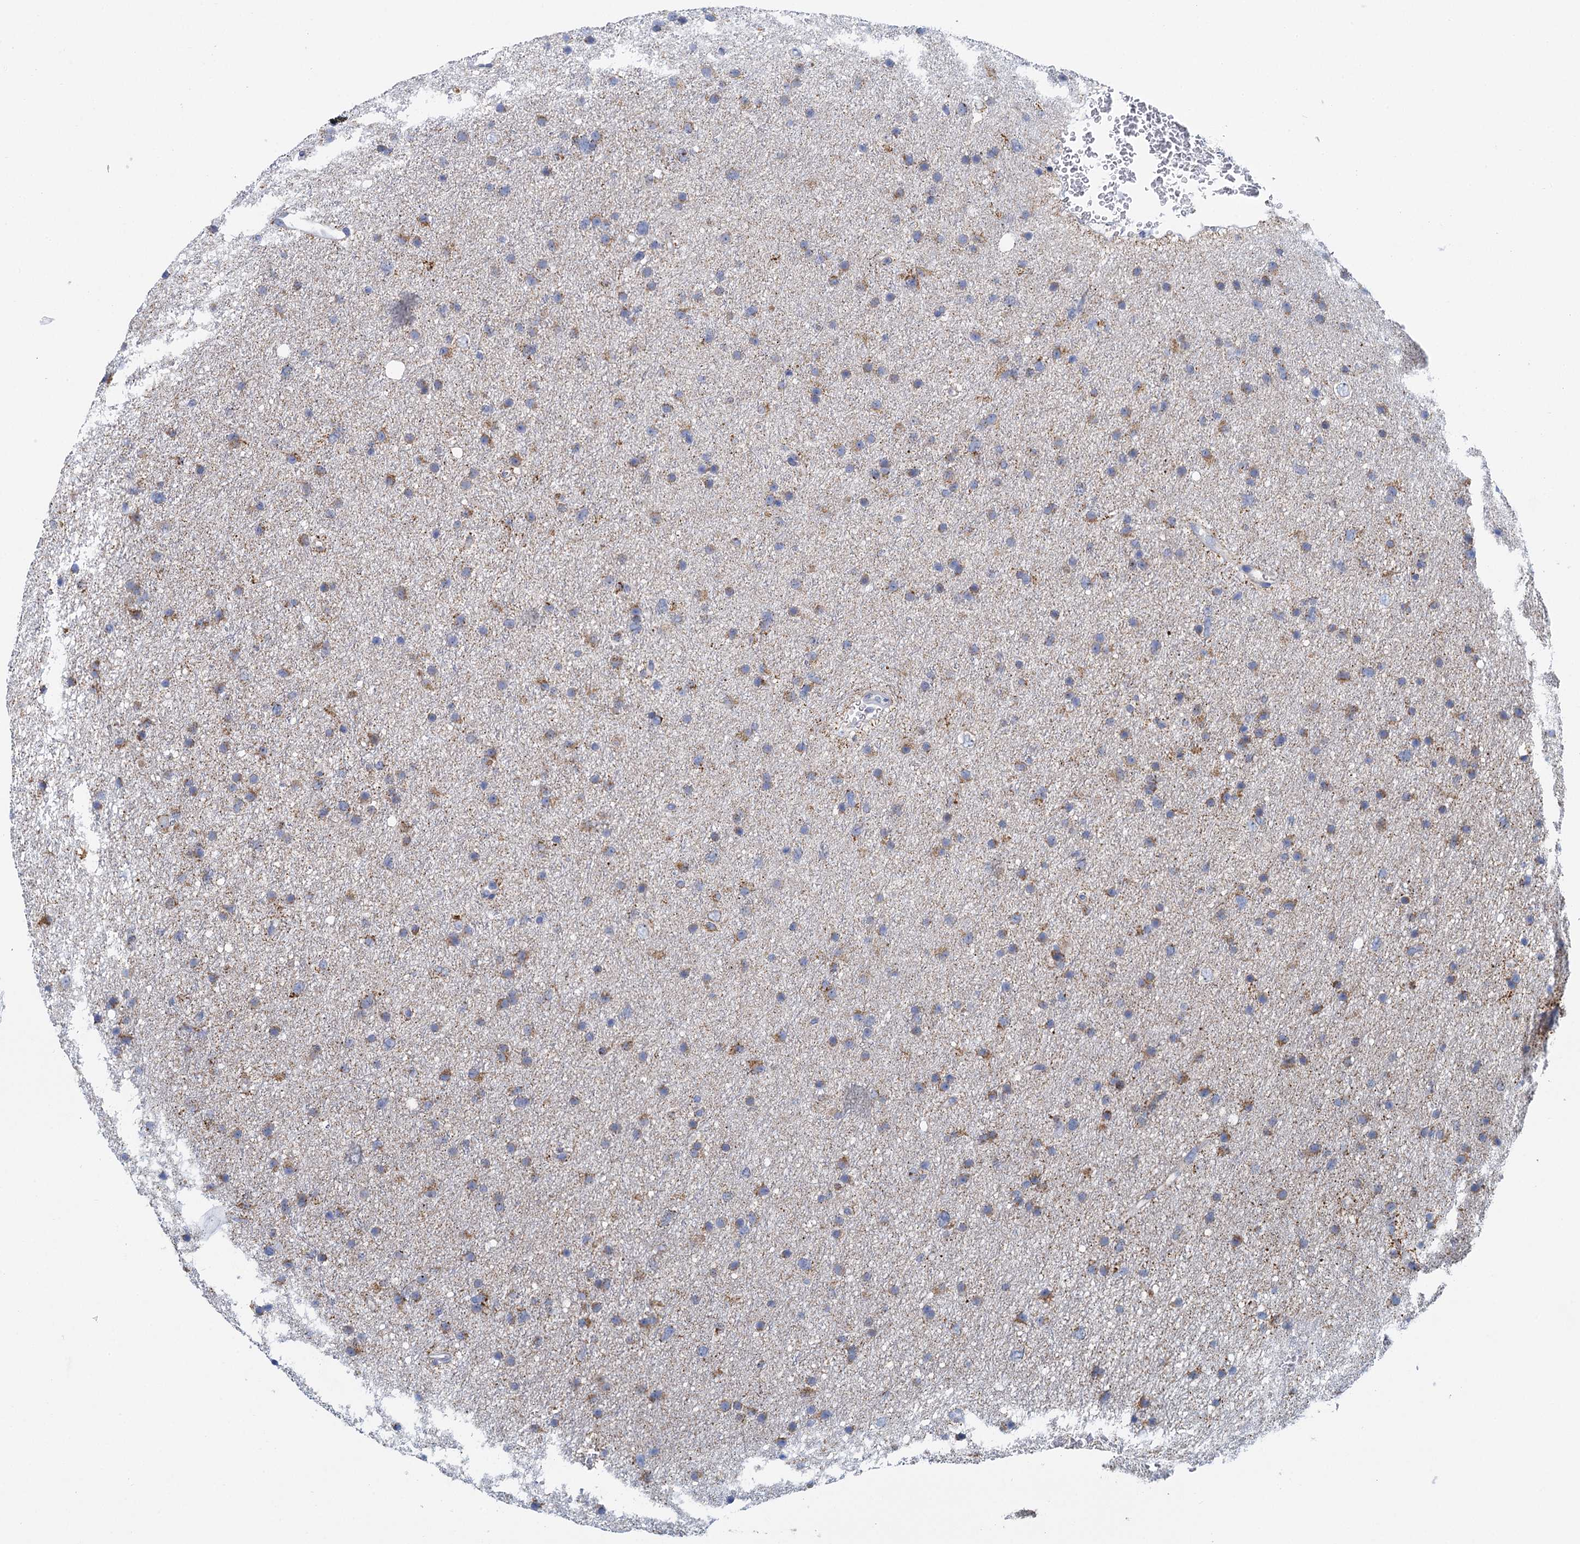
{"staining": {"intensity": "moderate", "quantity": "25%-75%", "location": "cytoplasmic/membranous"}, "tissue": "glioma", "cell_type": "Tumor cells", "image_type": "cancer", "snomed": [{"axis": "morphology", "description": "Glioma, malignant, Low grade"}, {"axis": "topography", "description": "Cerebral cortex"}], "caption": "Glioma stained with a brown dye reveals moderate cytoplasmic/membranous positive positivity in about 25%-75% of tumor cells.", "gene": "CCP110", "patient": {"sex": "female", "age": 39}}